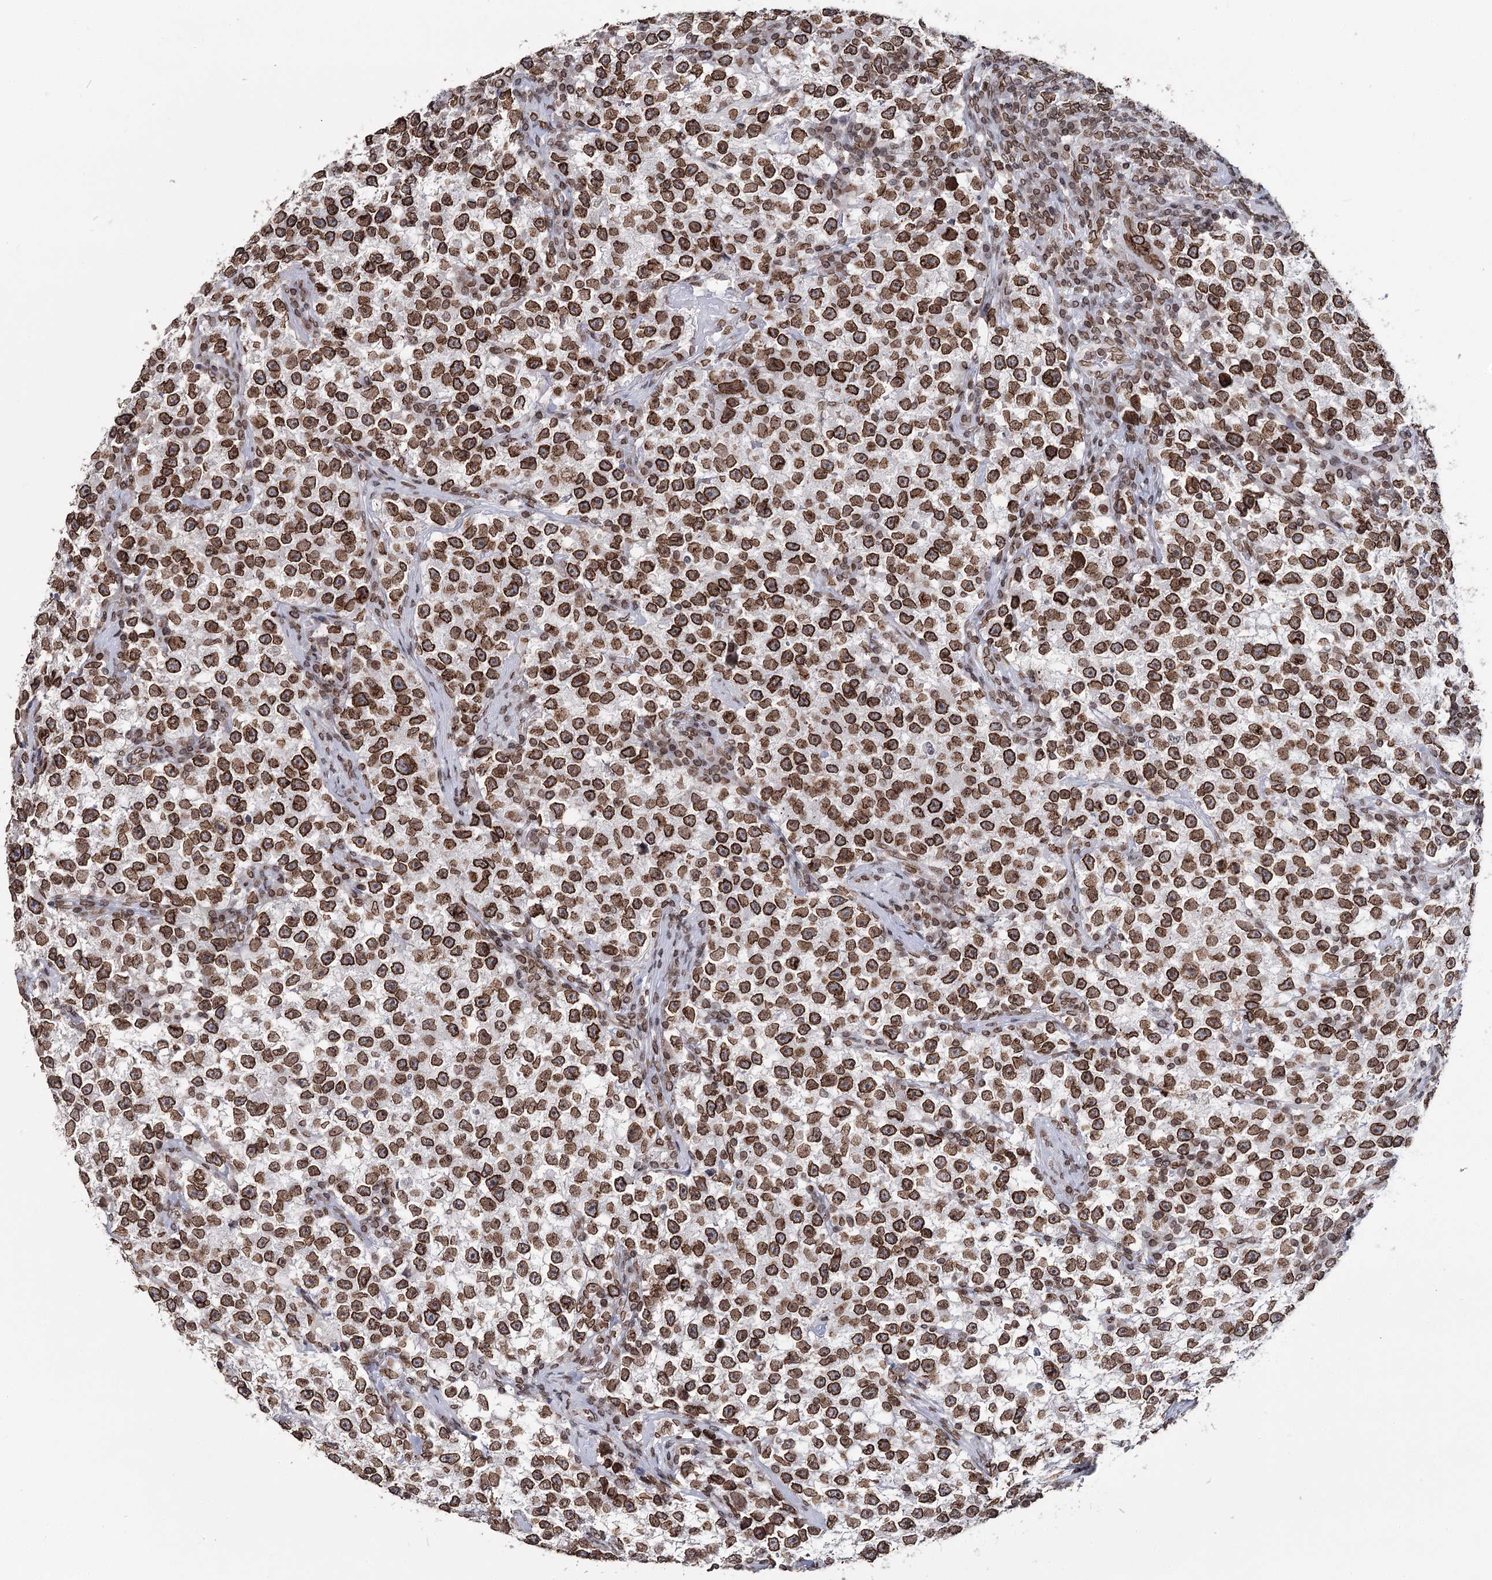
{"staining": {"intensity": "strong", "quantity": ">75%", "location": "cytoplasmic/membranous,nuclear"}, "tissue": "testis cancer", "cell_type": "Tumor cells", "image_type": "cancer", "snomed": [{"axis": "morphology", "description": "Seminoma, NOS"}, {"axis": "topography", "description": "Testis"}], "caption": "A high-resolution micrograph shows IHC staining of testis cancer, which reveals strong cytoplasmic/membranous and nuclear positivity in about >75% of tumor cells.", "gene": "KIAA0930", "patient": {"sex": "male", "age": 22}}